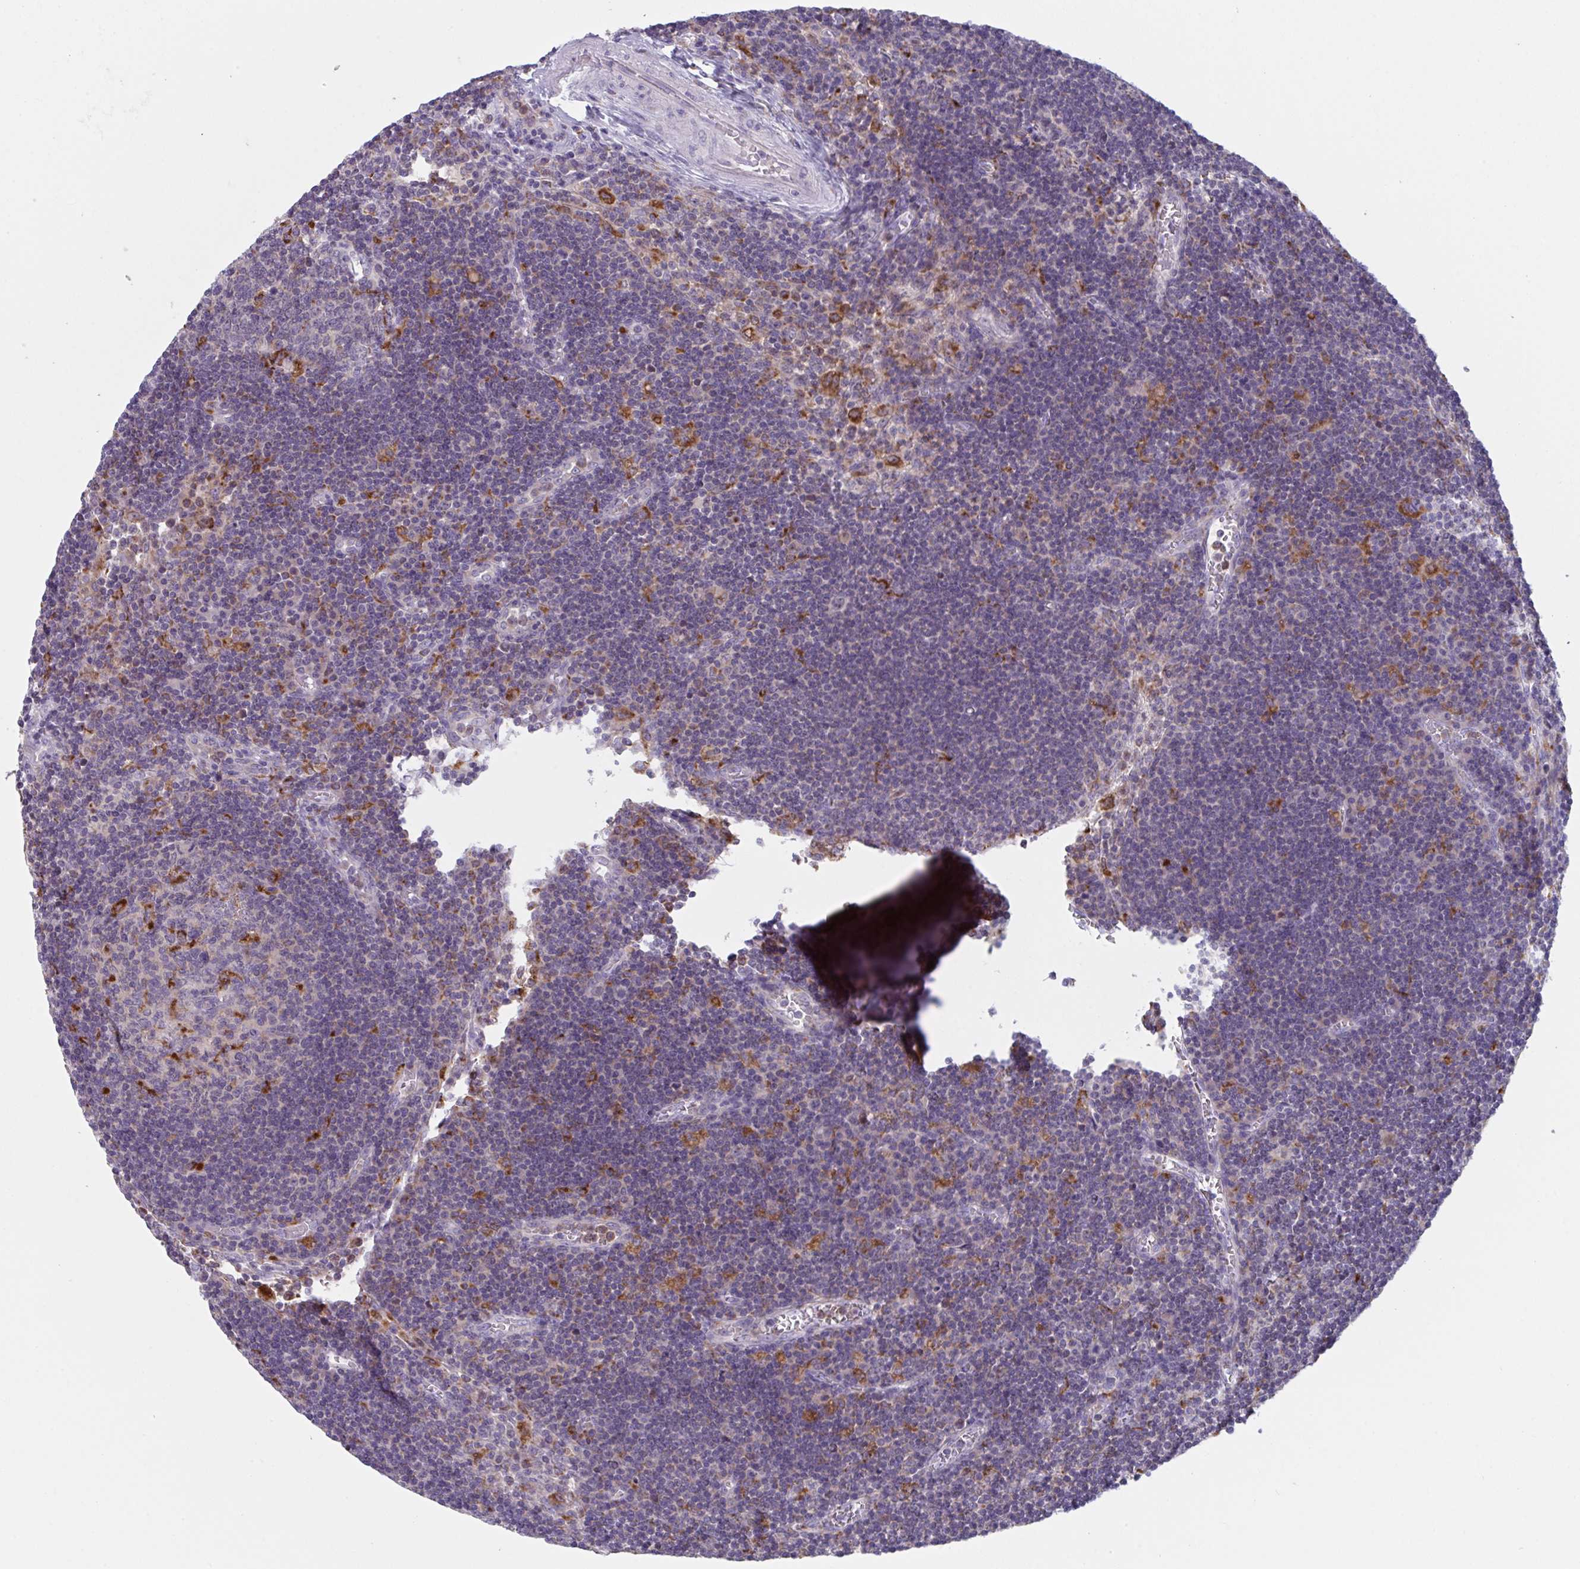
{"staining": {"intensity": "moderate", "quantity": "<25%", "location": "cytoplasmic/membranous"}, "tissue": "lymph node", "cell_type": "Germinal center cells", "image_type": "normal", "snomed": [{"axis": "morphology", "description": "Normal tissue, NOS"}, {"axis": "topography", "description": "Lymph node"}], "caption": "Immunohistochemistry of normal human lymph node demonstrates low levels of moderate cytoplasmic/membranous expression in approximately <25% of germinal center cells.", "gene": "NIPSNAP1", "patient": {"sex": "male", "age": 67}}